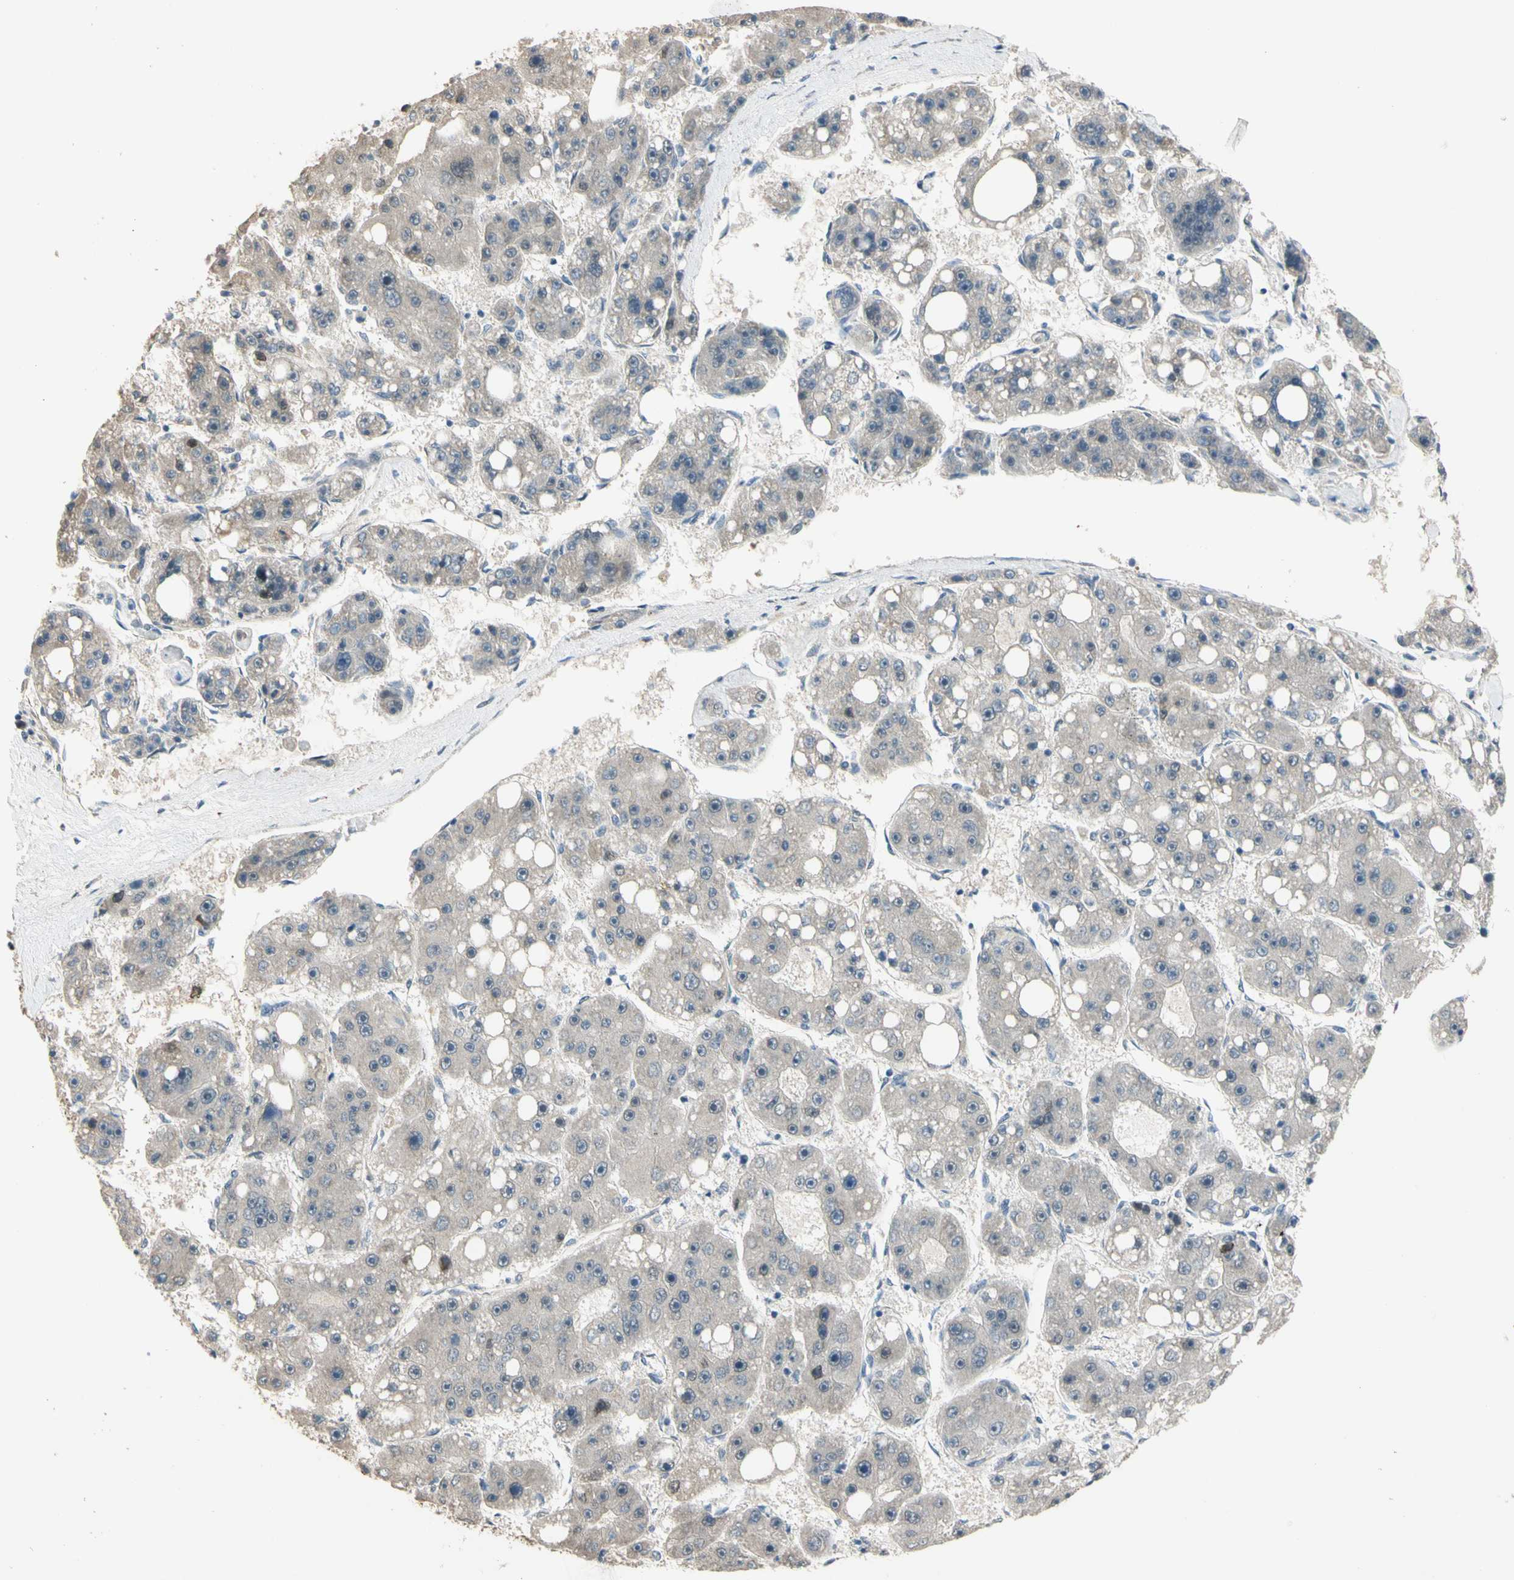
{"staining": {"intensity": "negative", "quantity": "none", "location": "none"}, "tissue": "liver cancer", "cell_type": "Tumor cells", "image_type": "cancer", "snomed": [{"axis": "morphology", "description": "Carcinoma, Hepatocellular, NOS"}, {"axis": "topography", "description": "Liver"}], "caption": "A high-resolution histopathology image shows immunohistochemistry staining of liver cancer, which reveals no significant staining in tumor cells.", "gene": "ZNF184", "patient": {"sex": "female", "age": 61}}